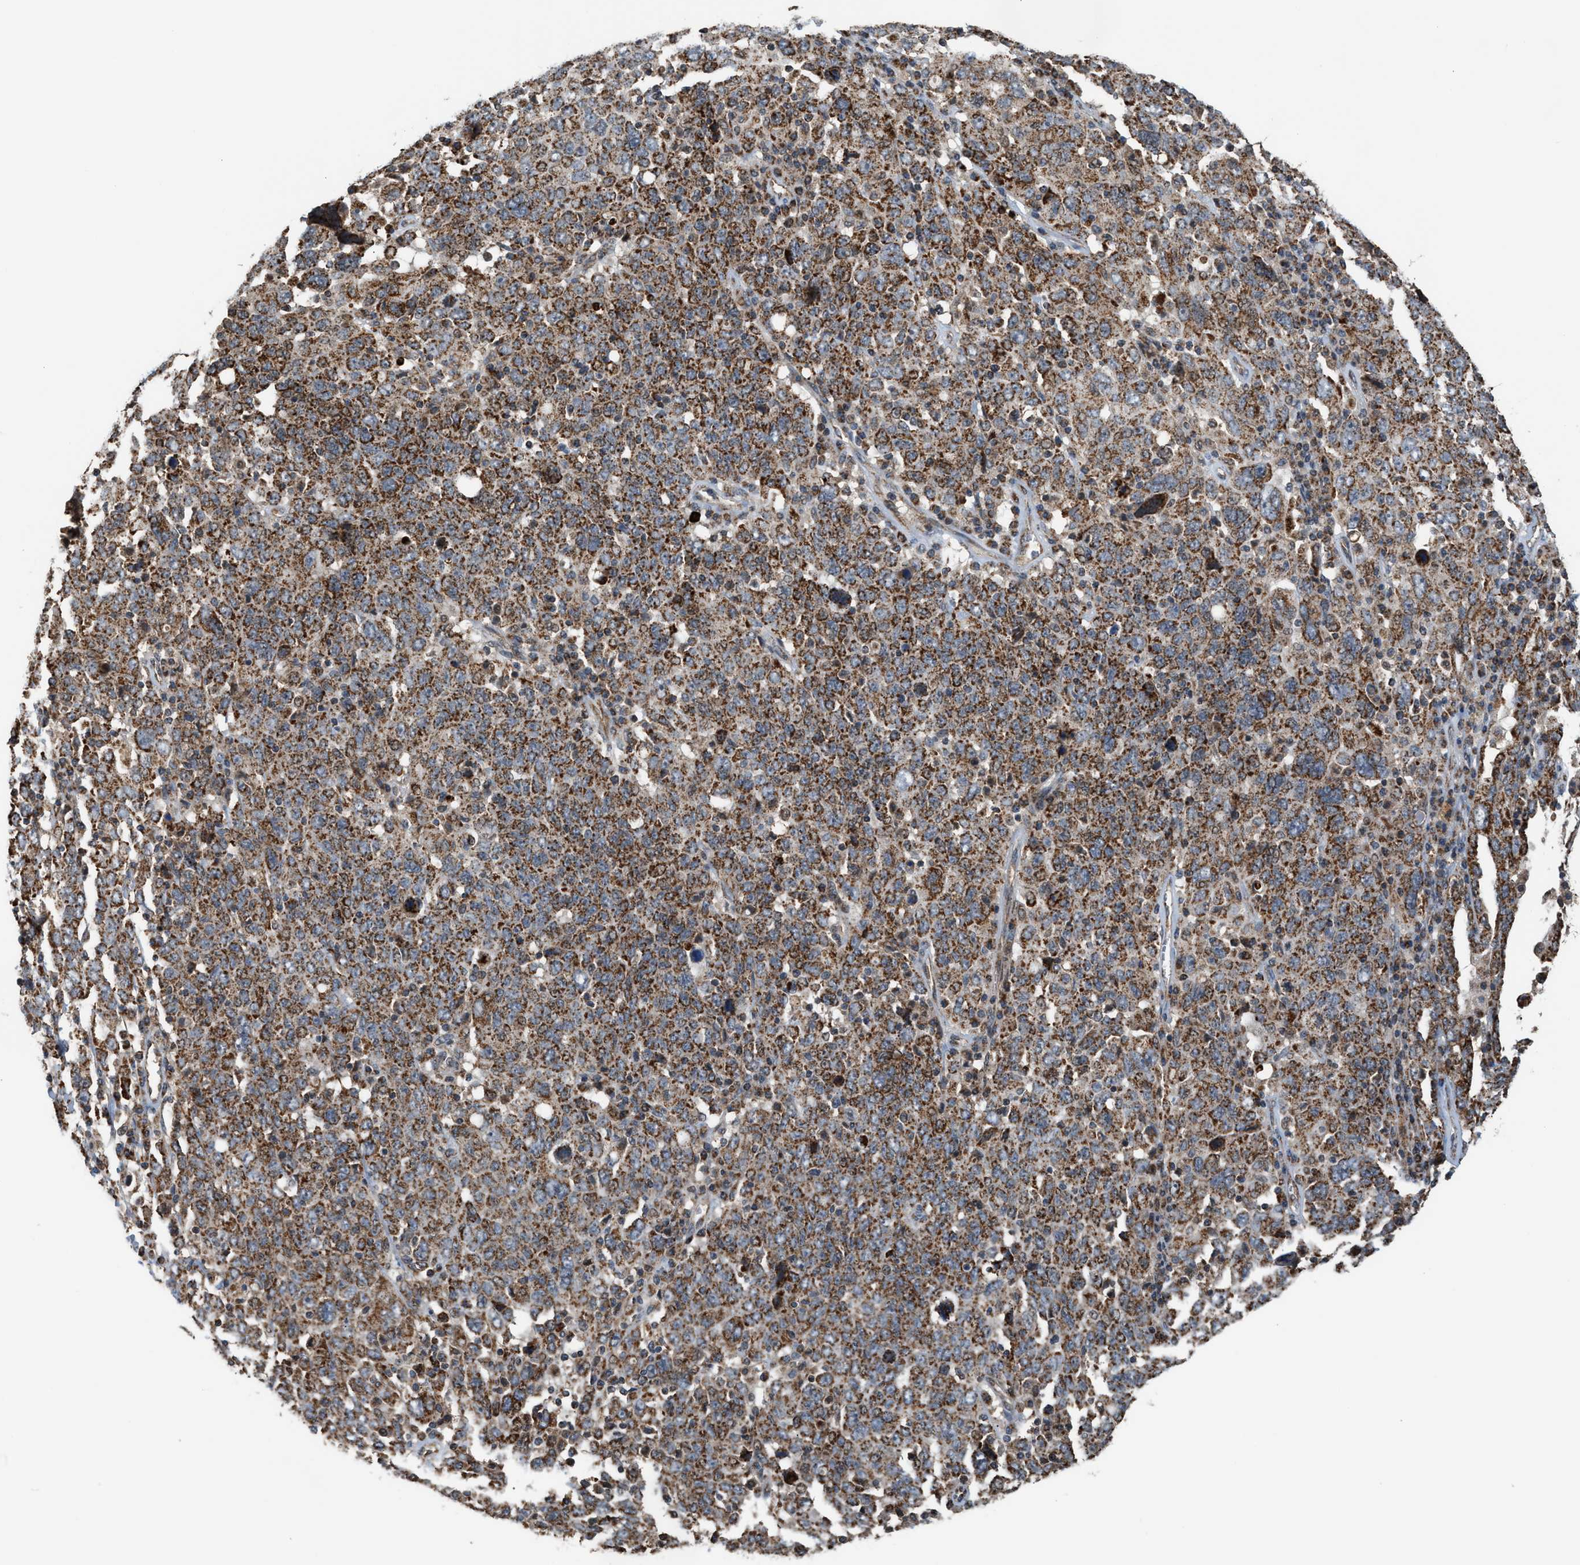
{"staining": {"intensity": "moderate", "quantity": ">75%", "location": "cytoplasmic/membranous"}, "tissue": "ovarian cancer", "cell_type": "Tumor cells", "image_type": "cancer", "snomed": [{"axis": "morphology", "description": "Carcinoma, endometroid"}, {"axis": "topography", "description": "Ovary"}], "caption": "Tumor cells exhibit medium levels of moderate cytoplasmic/membranous positivity in about >75% of cells in ovarian endometroid carcinoma.", "gene": "SGSM2", "patient": {"sex": "female", "age": 62}}